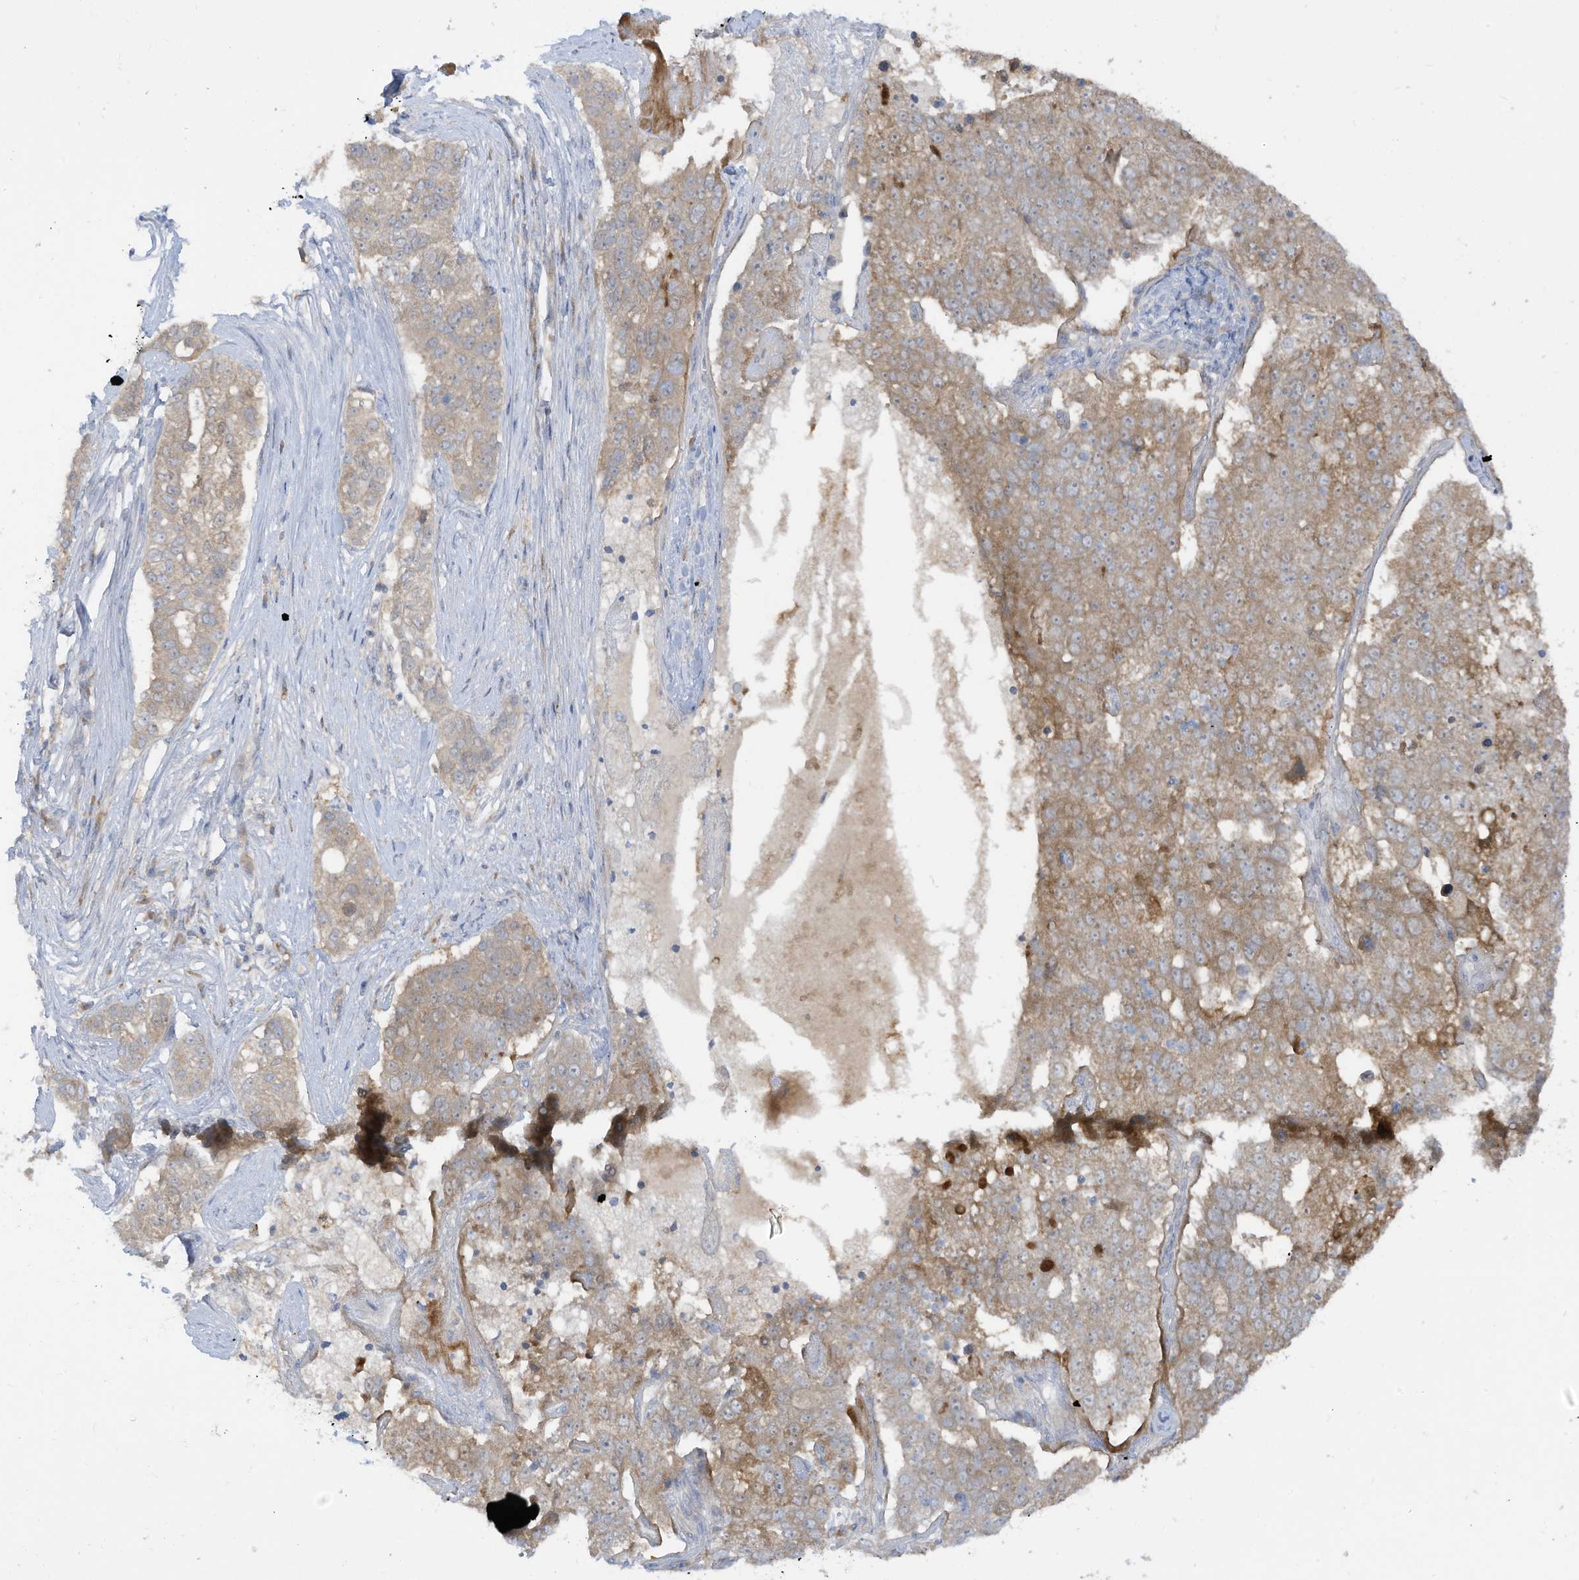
{"staining": {"intensity": "weak", "quantity": "25%-75%", "location": "cytoplasmic/membranous"}, "tissue": "pancreatic cancer", "cell_type": "Tumor cells", "image_type": "cancer", "snomed": [{"axis": "morphology", "description": "Adenocarcinoma, NOS"}, {"axis": "topography", "description": "Pancreas"}], "caption": "Human adenocarcinoma (pancreatic) stained with a brown dye demonstrates weak cytoplasmic/membranous positive staining in approximately 25%-75% of tumor cells.", "gene": "LRRN2", "patient": {"sex": "female", "age": 61}}